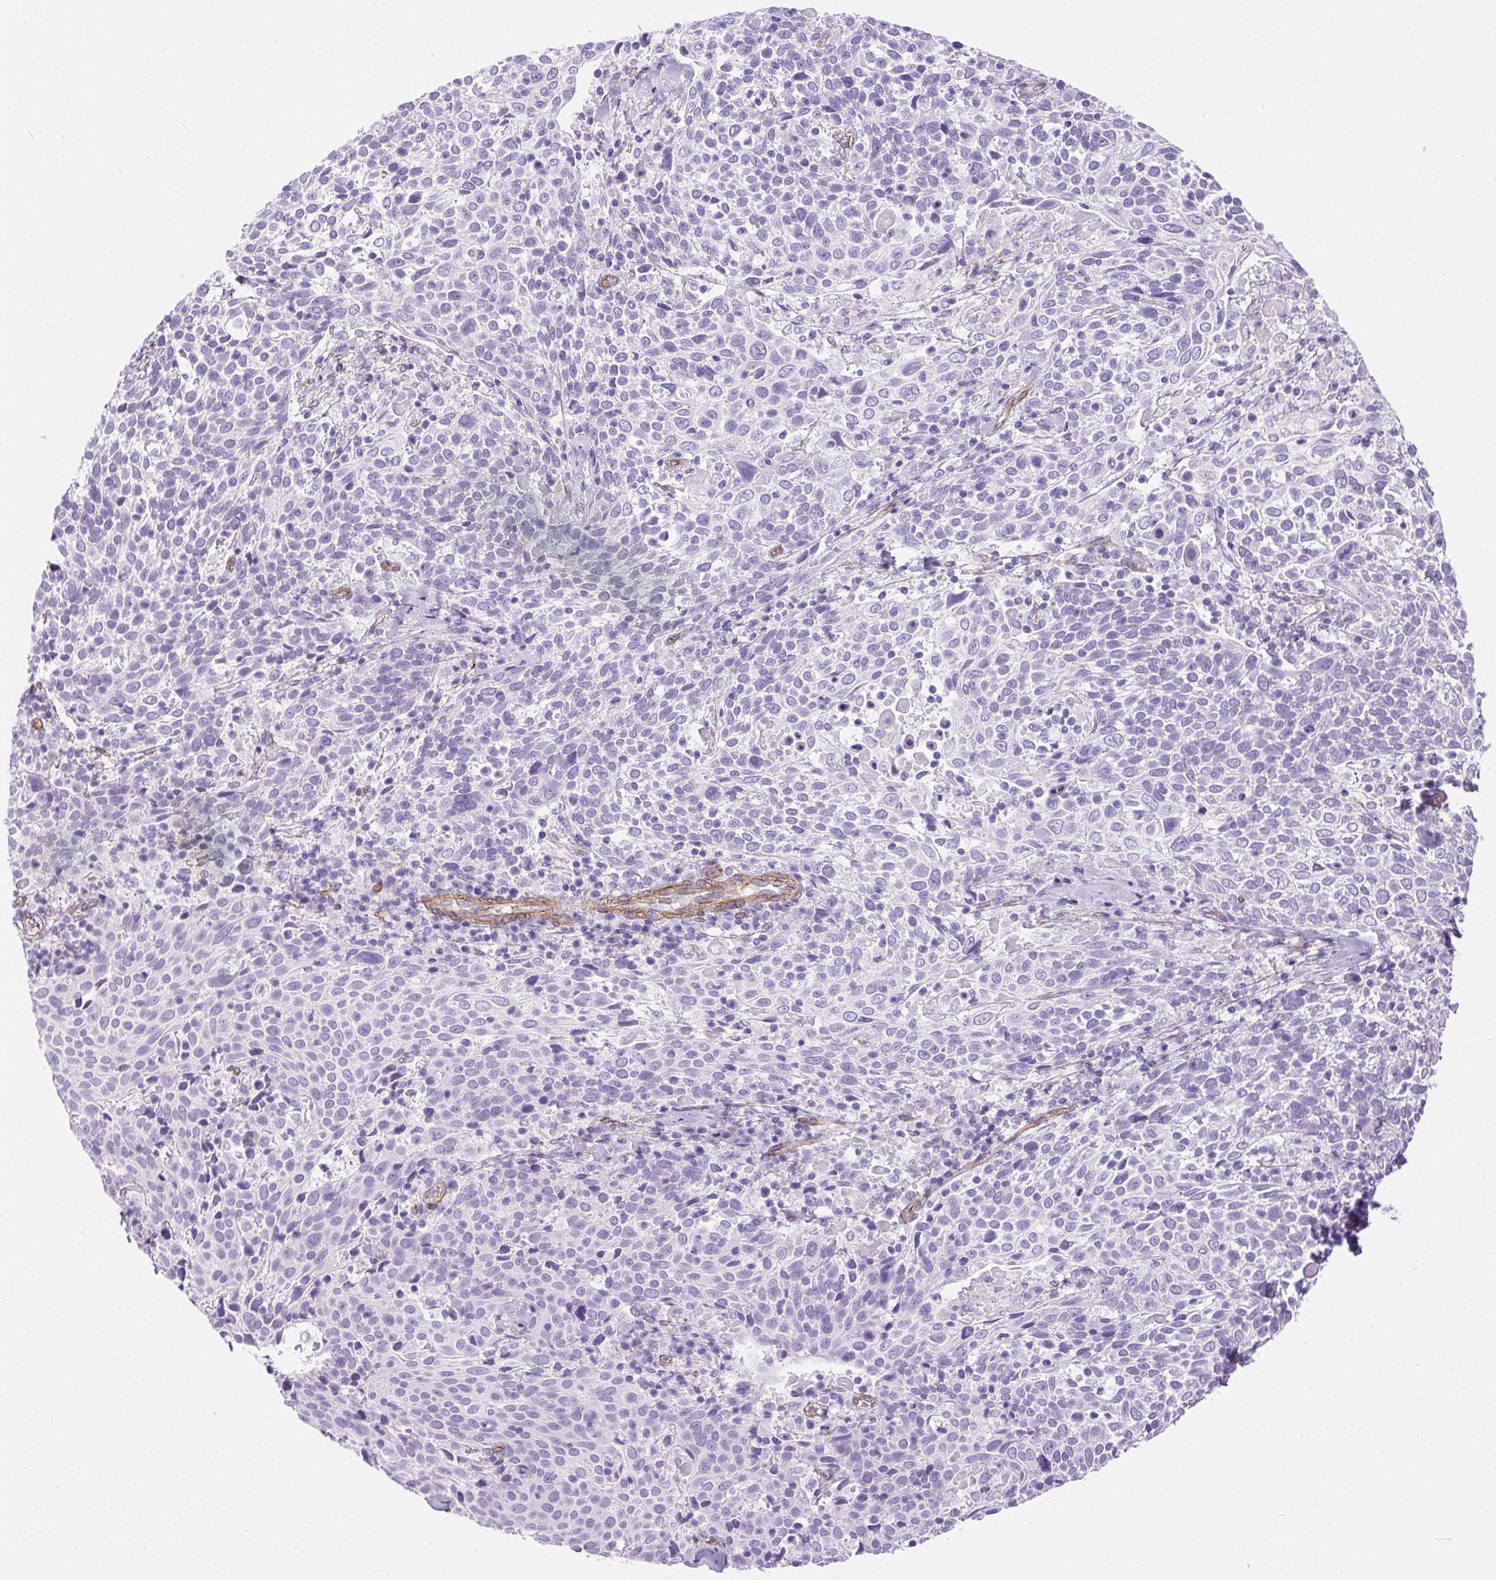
{"staining": {"intensity": "negative", "quantity": "none", "location": "none"}, "tissue": "cervical cancer", "cell_type": "Tumor cells", "image_type": "cancer", "snomed": [{"axis": "morphology", "description": "Squamous cell carcinoma, NOS"}, {"axis": "topography", "description": "Cervix"}], "caption": "The histopathology image exhibits no significant expression in tumor cells of cervical squamous cell carcinoma.", "gene": "SHCBP1L", "patient": {"sex": "female", "age": 61}}